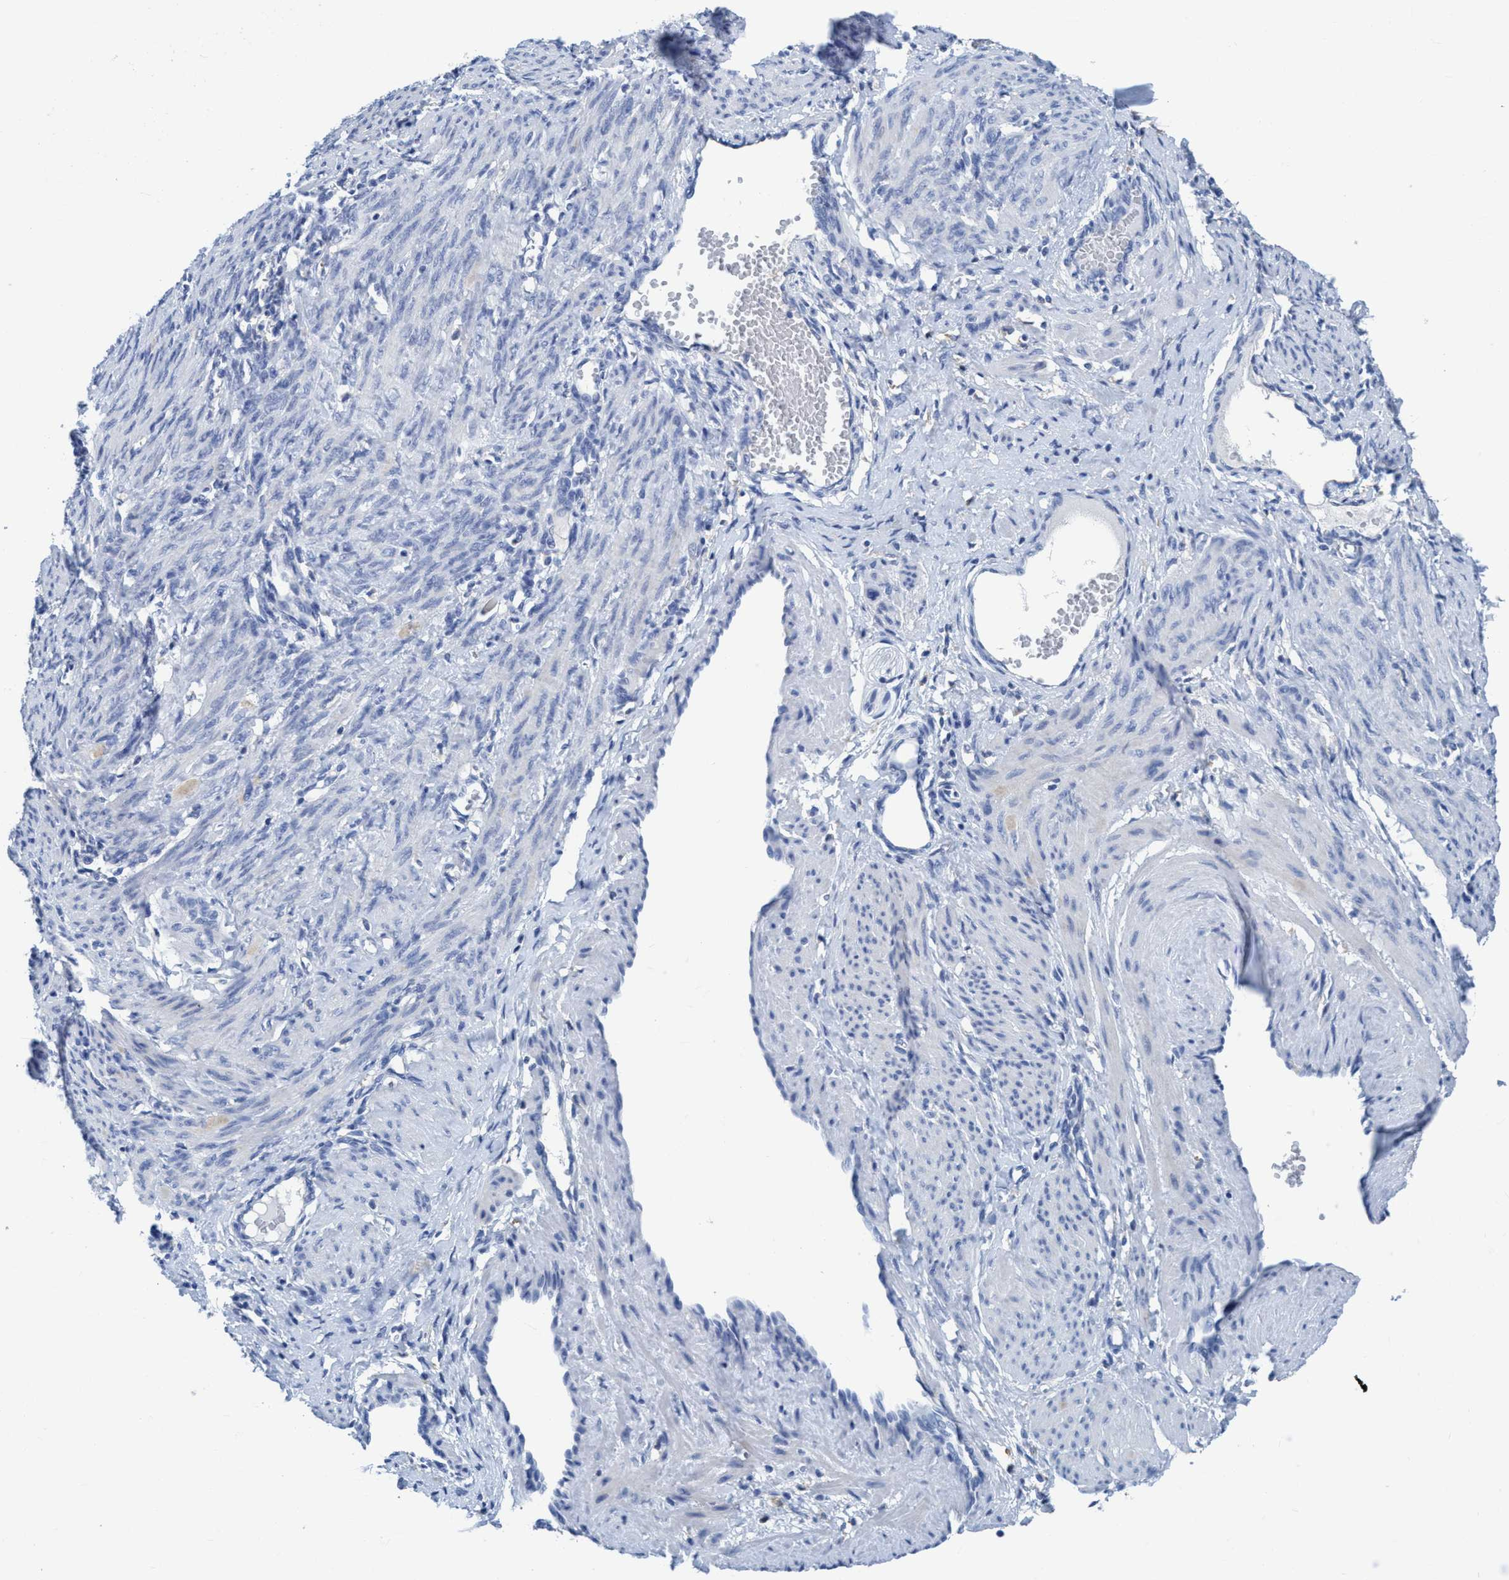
{"staining": {"intensity": "negative", "quantity": "none", "location": "none"}, "tissue": "smooth muscle", "cell_type": "Smooth muscle cells", "image_type": "normal", "snomed": [{"axis": "morphology", "description": "Normal tissue, NOS"}, {"axis": "topography", "description": "Endometrium"}], "caption": "Immunohistochemistry (IHC) micrograph of benign smooth muscle: human smooth muscle stained with DAB (3,3'-diaminobenzidine) displays no significant protein positivity in smooth muscle cells.", "gene": "DNAI1", "patient": {"sex": "female", "age": 33}}